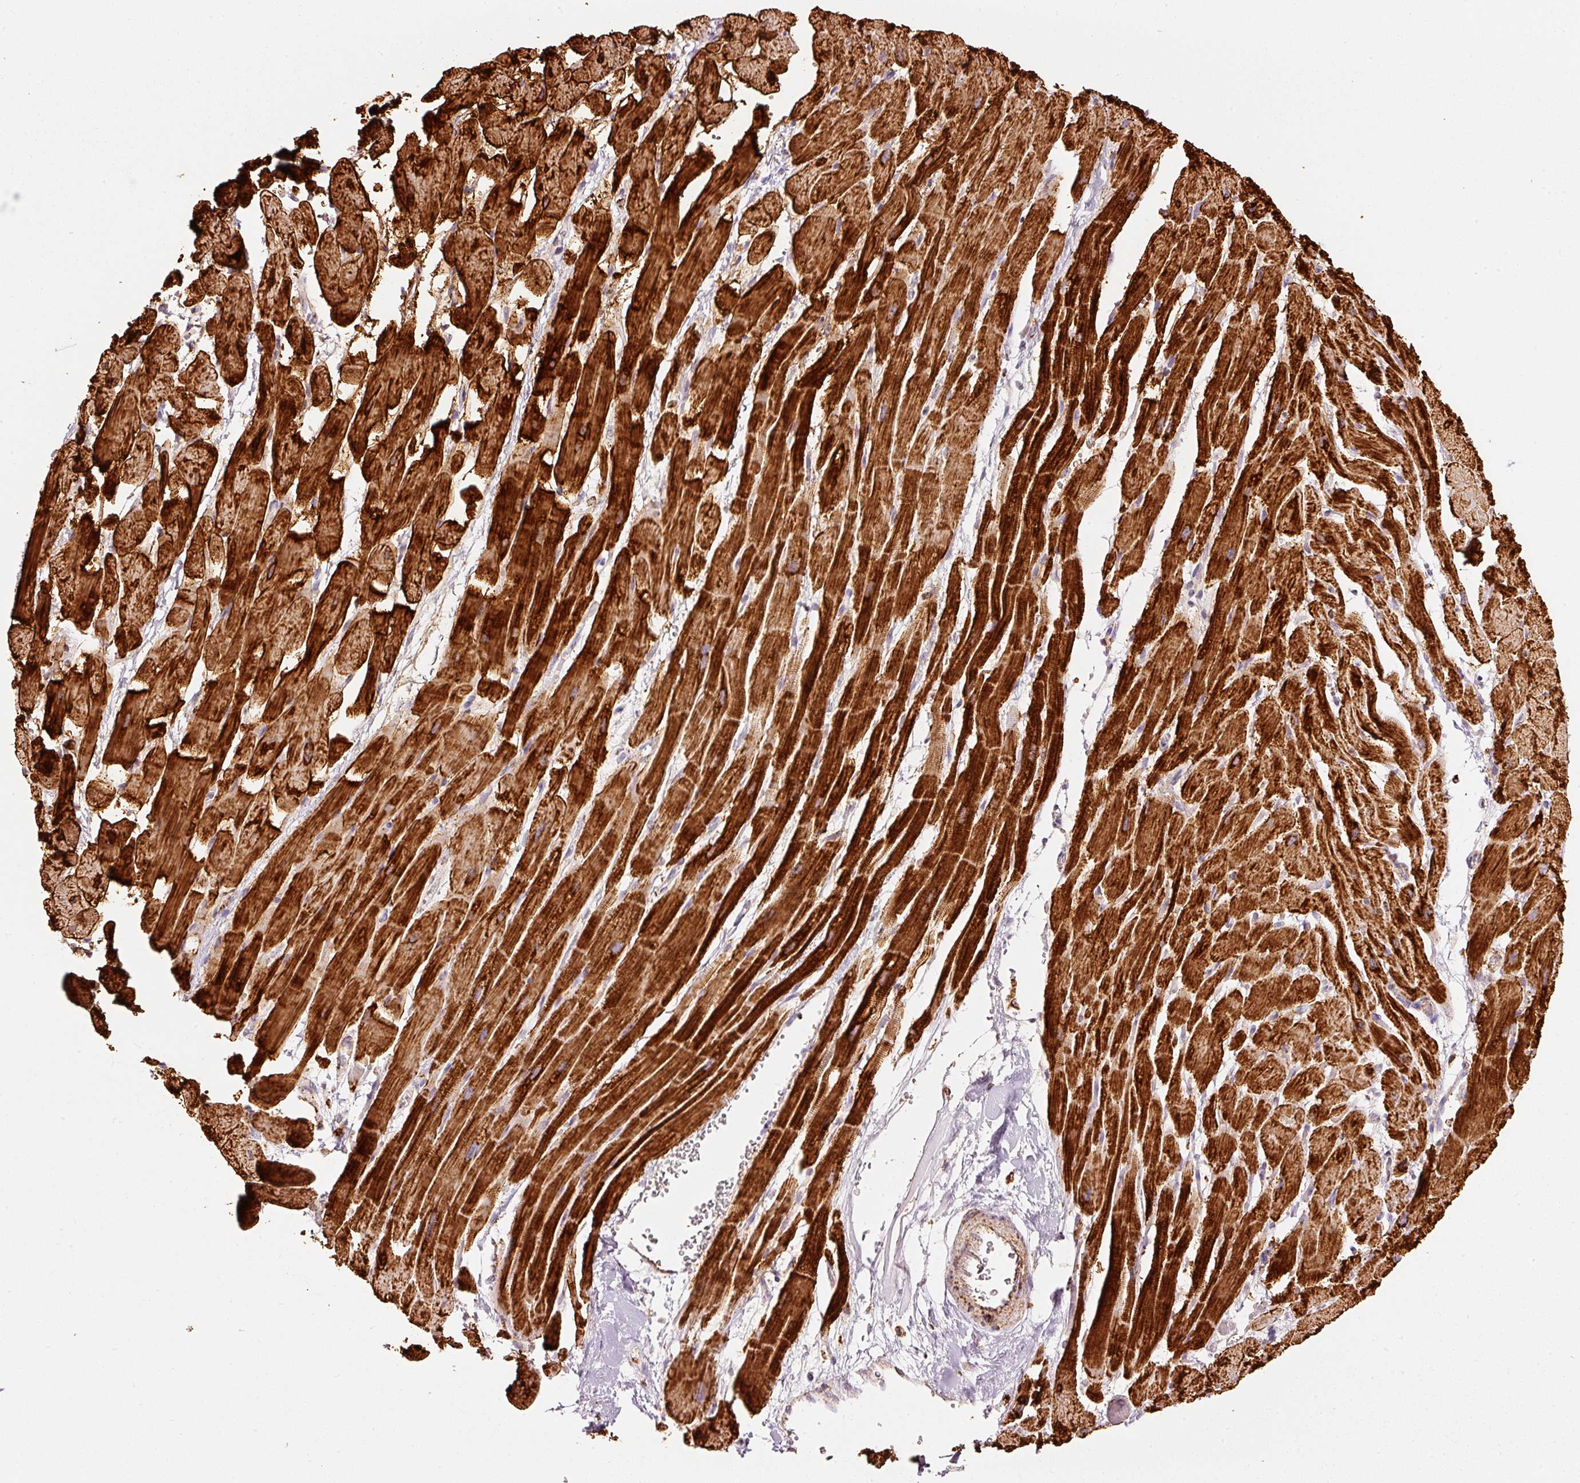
{"staining": {"intensity": "strong", "quantity": ">75%", "location": "cytoplasmic/membranous"}, "tissue": "heart muscle", "cell_type": "Cardiomyocytes", "image_type": "normal", "snomed": [{"axis": "morphology", "description": "Normal tissue, NOS"}, {"axis": "topography", "description": "Heart"}], "caption": "This photomicrograph reveals unremarkable heart muscle stained with immunohistochemistry (IHC) to label a protein in brown. The cytoplasmic/membranous of cardiomyocytes show strong positivity for the protein. Nuclei are counter-stained blue.", "gene": "MT", "patient": {"sex": "male", "age": 37}}